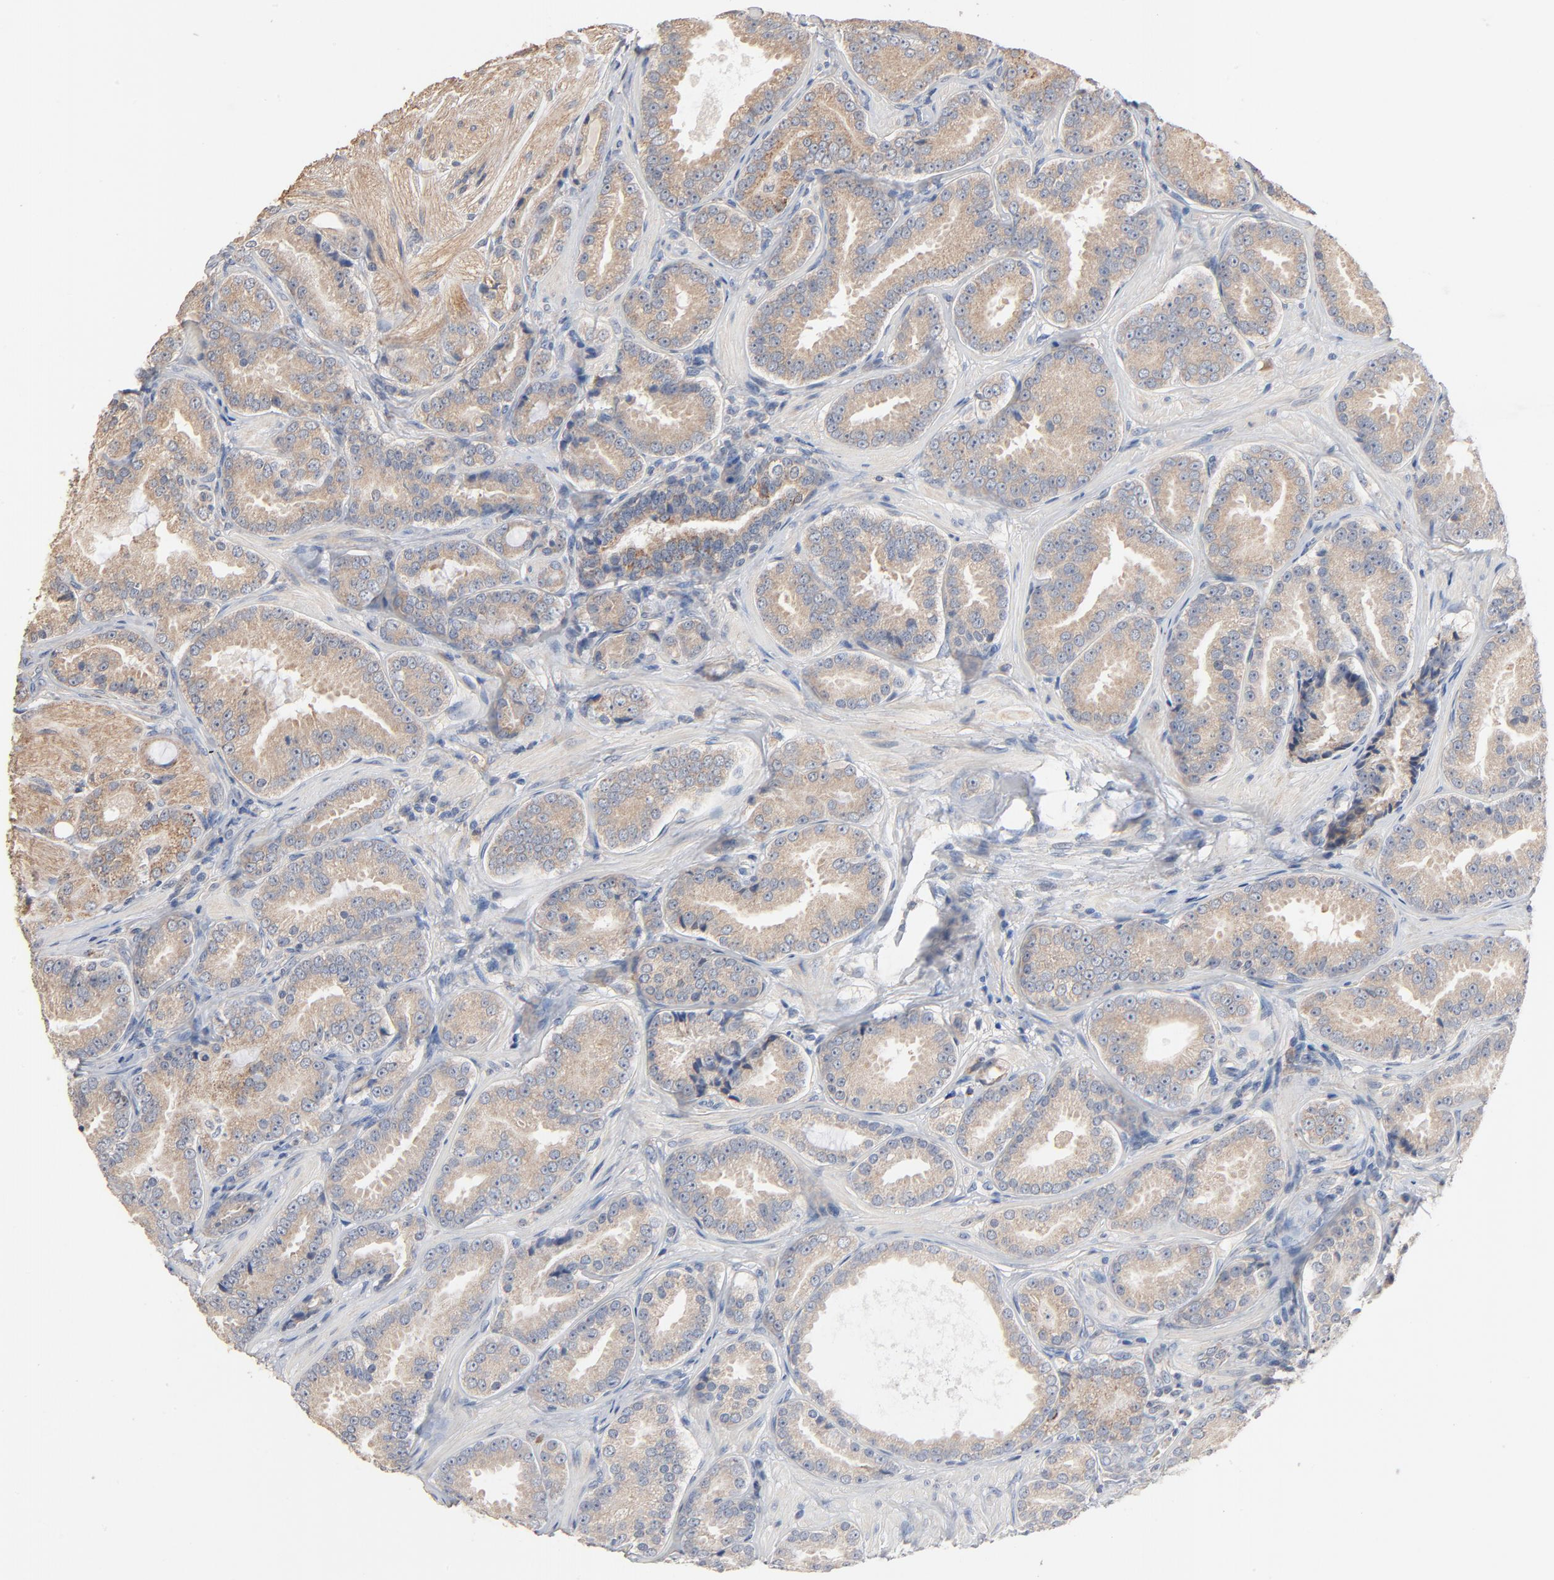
{"staining": {"intensity": "weak", "quantity": ">75%", "location": "cytoplasmic/membranous"}, "tissue": "prostate cancer", "cell_type": "Tumor cells", "image_type": "cancer", "snomed": [{"axis": "morphology", "description": "Adenocarcinoma, Low grade"}, {"axis": "topography", "description": "Prostate"}], "caption": "A brown stain highlights weak cytoplasmic/membranous expression of a protein in human prostate low-grade adenocarcinoma tumor cells.", "gene": "ZDHHC8", "patient": {"sex": "male", "age": 59}}